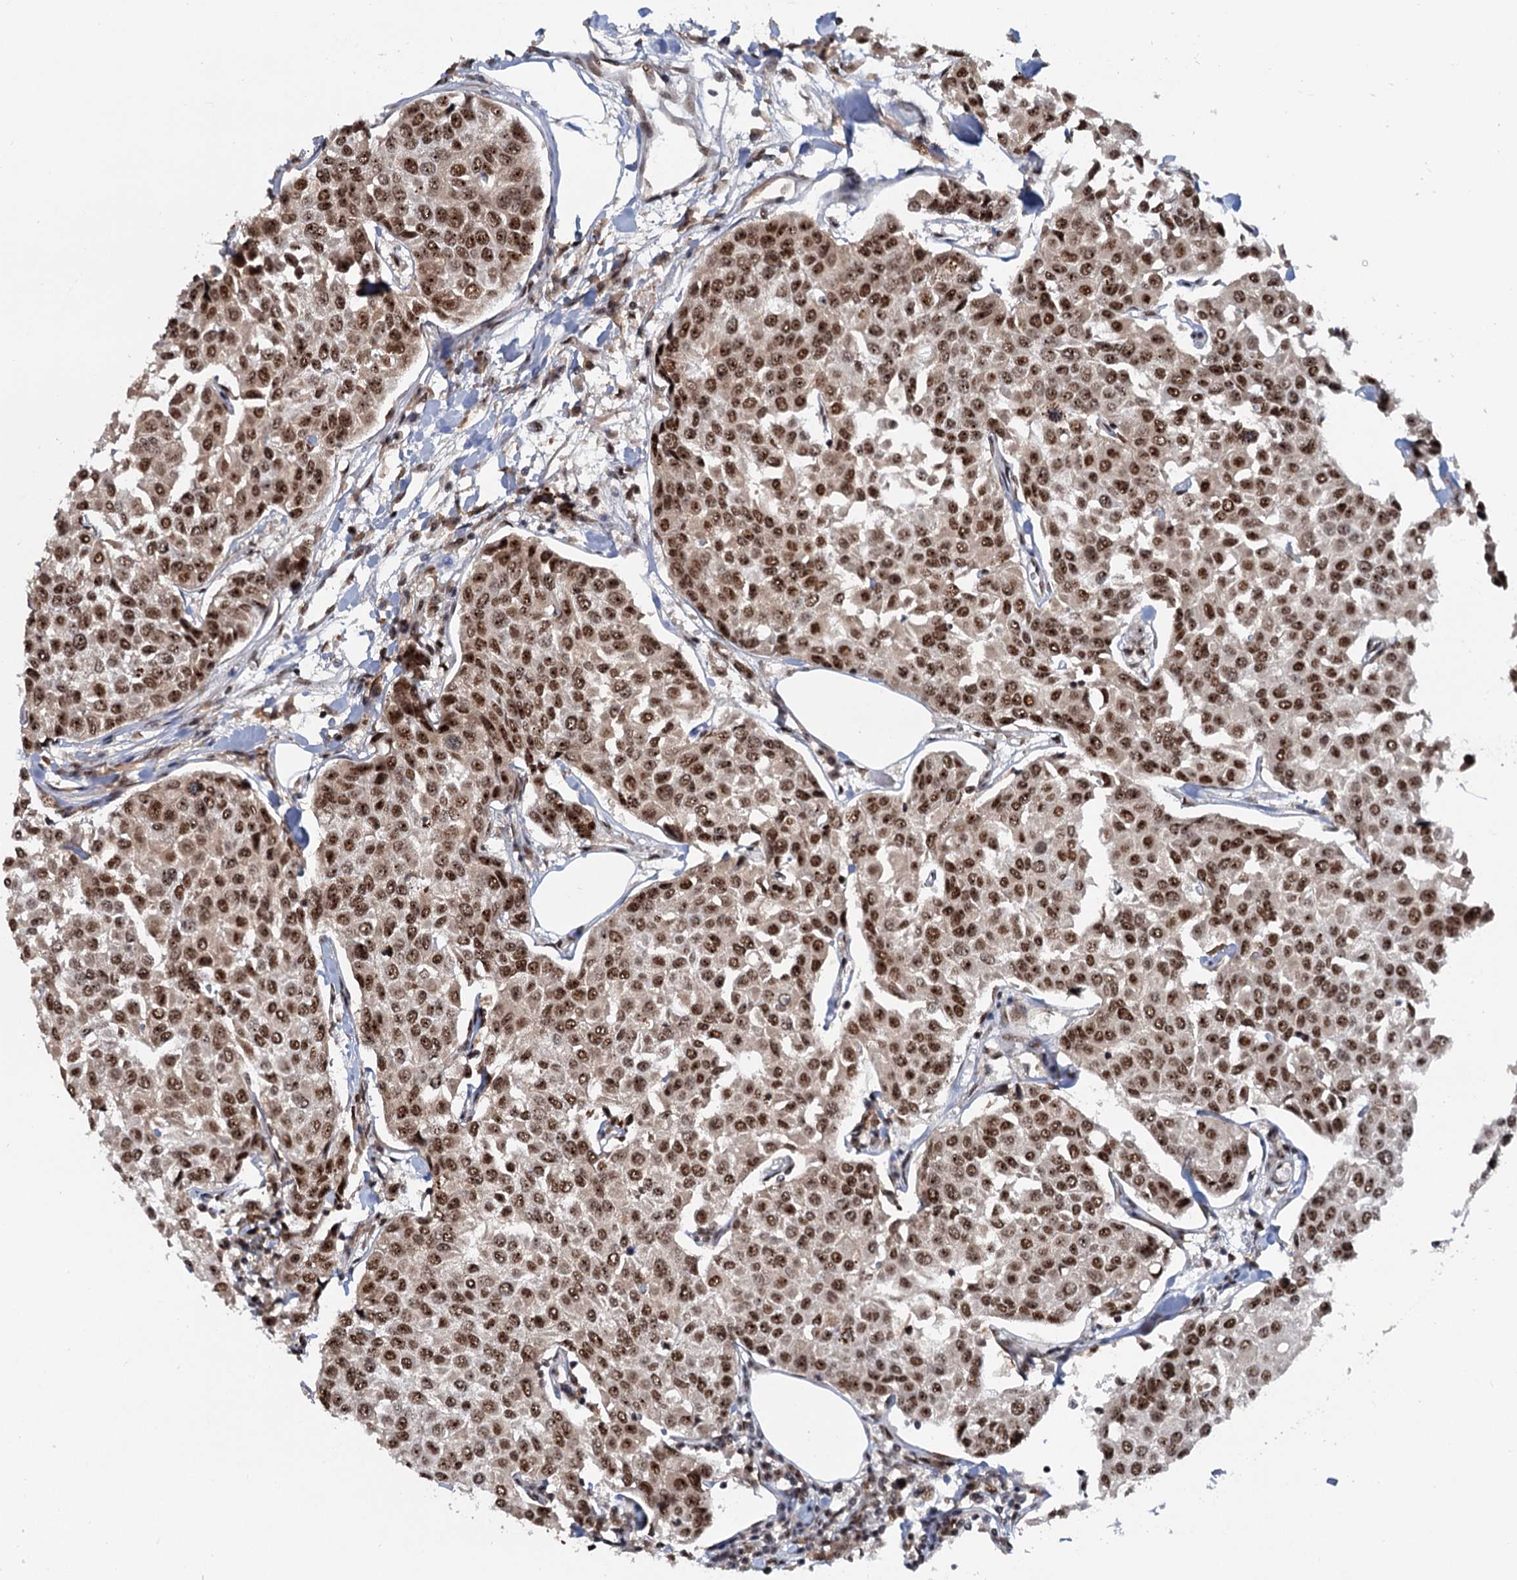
{"staining": {"intensity": "moderate", "quantity": ">75%", "location": "nuclear"}, "tissue": "breast cancer", "cell_type": "Tumor cells", "image_type": "cancer", "snomed": [{"axis": "morphology", "description": "Duct carcinoma"}, {"axis": "topography", "description": "Breast"}], "caption": "Immunohistochemistry micrograph of neoplastic tissue: human infiltrating ductal carcinoma (breast) stained using immunohistochemistry demonstrates medium levels of moderate protein expression localized specifically in the nuclear of tumor cells, appearing as a nuclear brown color.", "gene": "WBP4", "patient": {"sex": "female", "age": 55}}